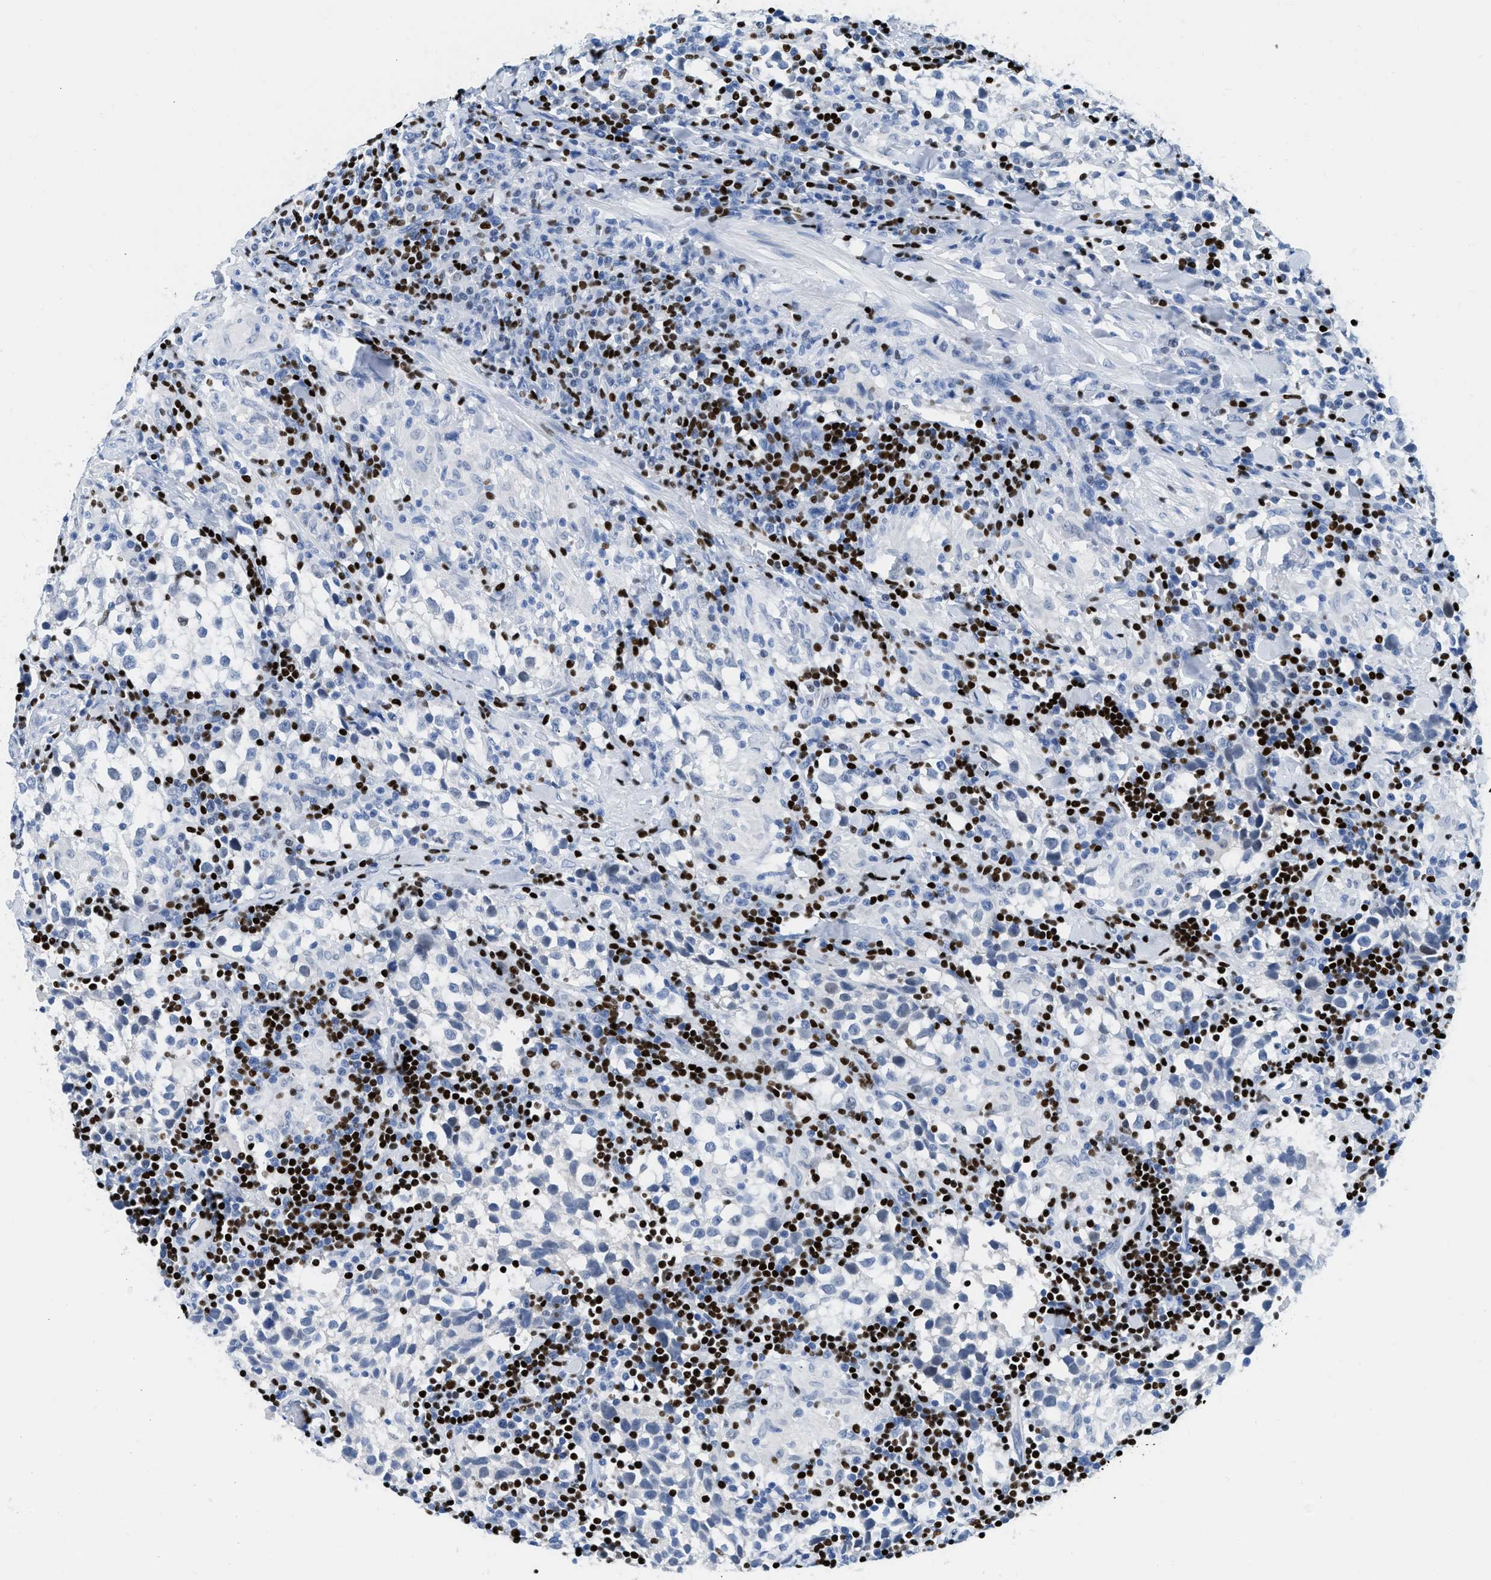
{"staining": {"intensity": "negative", "quantity": "none", "location": "none"}, "tissue": "testis cancer", "cell_type": "Tumor cells", "image_type": "cancer", "snomed": [{"axis": "morphology", "description": "Seminoma, NOS"}, {"axis": "morphology", "description": "Carcinoma, Embryonal, NOS"}, {"axis": "topography", "description": "Testis"}], "caption": "The photomicrograph exhibits no significant staining in tumor cells of testis cancer (embryonal carcinoma).", "gene": "TCF7", "patient": {"sex": "male", "age": 36}}